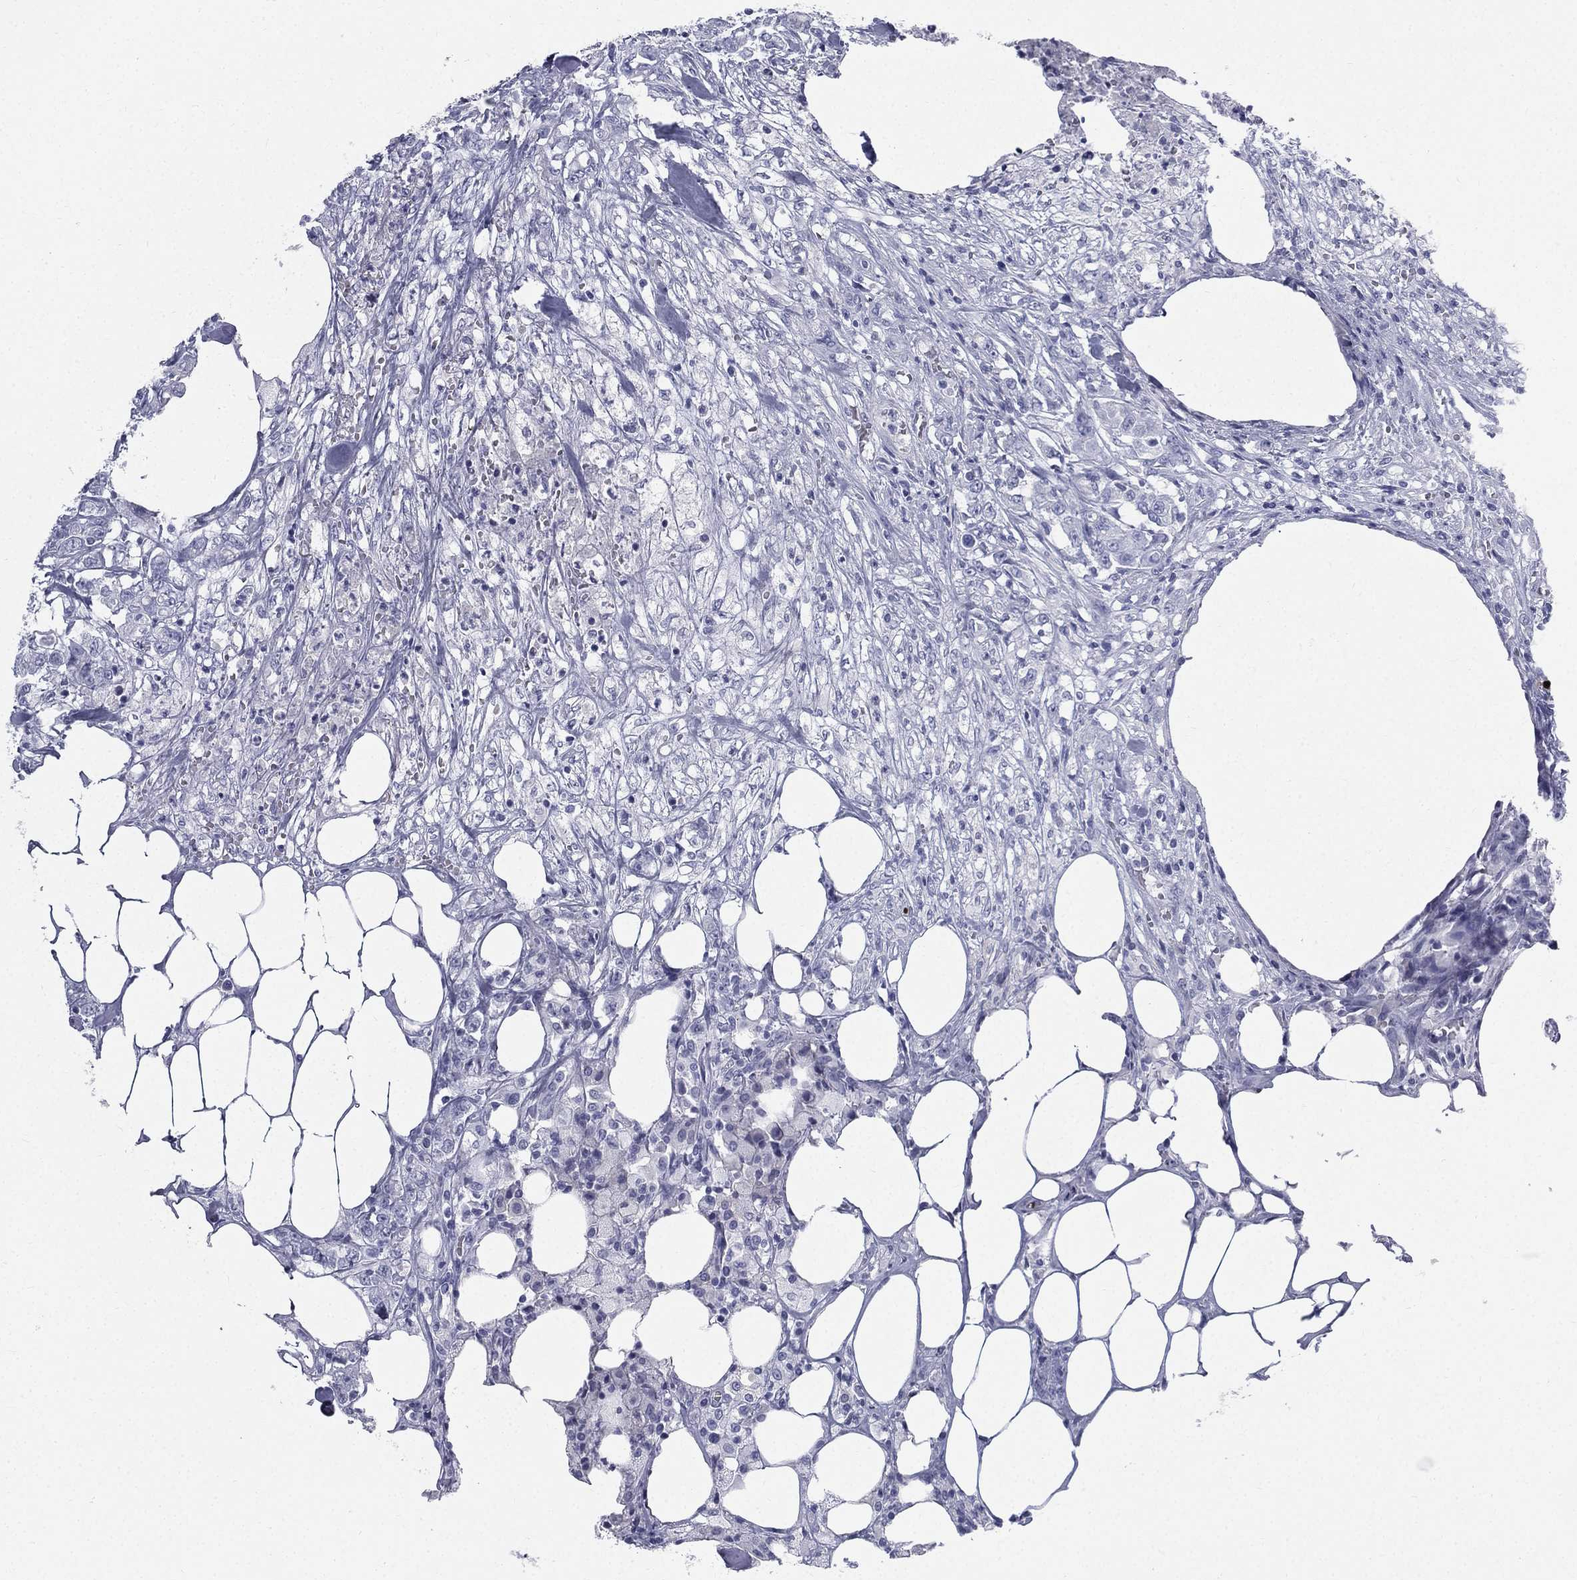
{"staining": {"intensity": "negative", "quantity": "none", "location": "none"}, "tissue": "colorectal cancer", "cell_type": "Tumor cells", "image_type": "cancer", "snomed": [{"axis": "morphology", "description": "Adenocarcinoma, NOS"}, {"axis": "topography", "description": "Colon"}], "caption": "This micrograph is of colorectal cancer (adenocarcinoma) stained with IHC to label a protein in brown with the nuclei are counter-stained blue. There is no staining in tumor cells. The staining was performed using DAB (3,3'-diaminobenzidine) to visualize the protein expression in brown, while the nuclei were stained in blue with hematoxylin (Magnification: 20x).", "gene": "HP", "patient": {"sex": "female", "age": 48}}